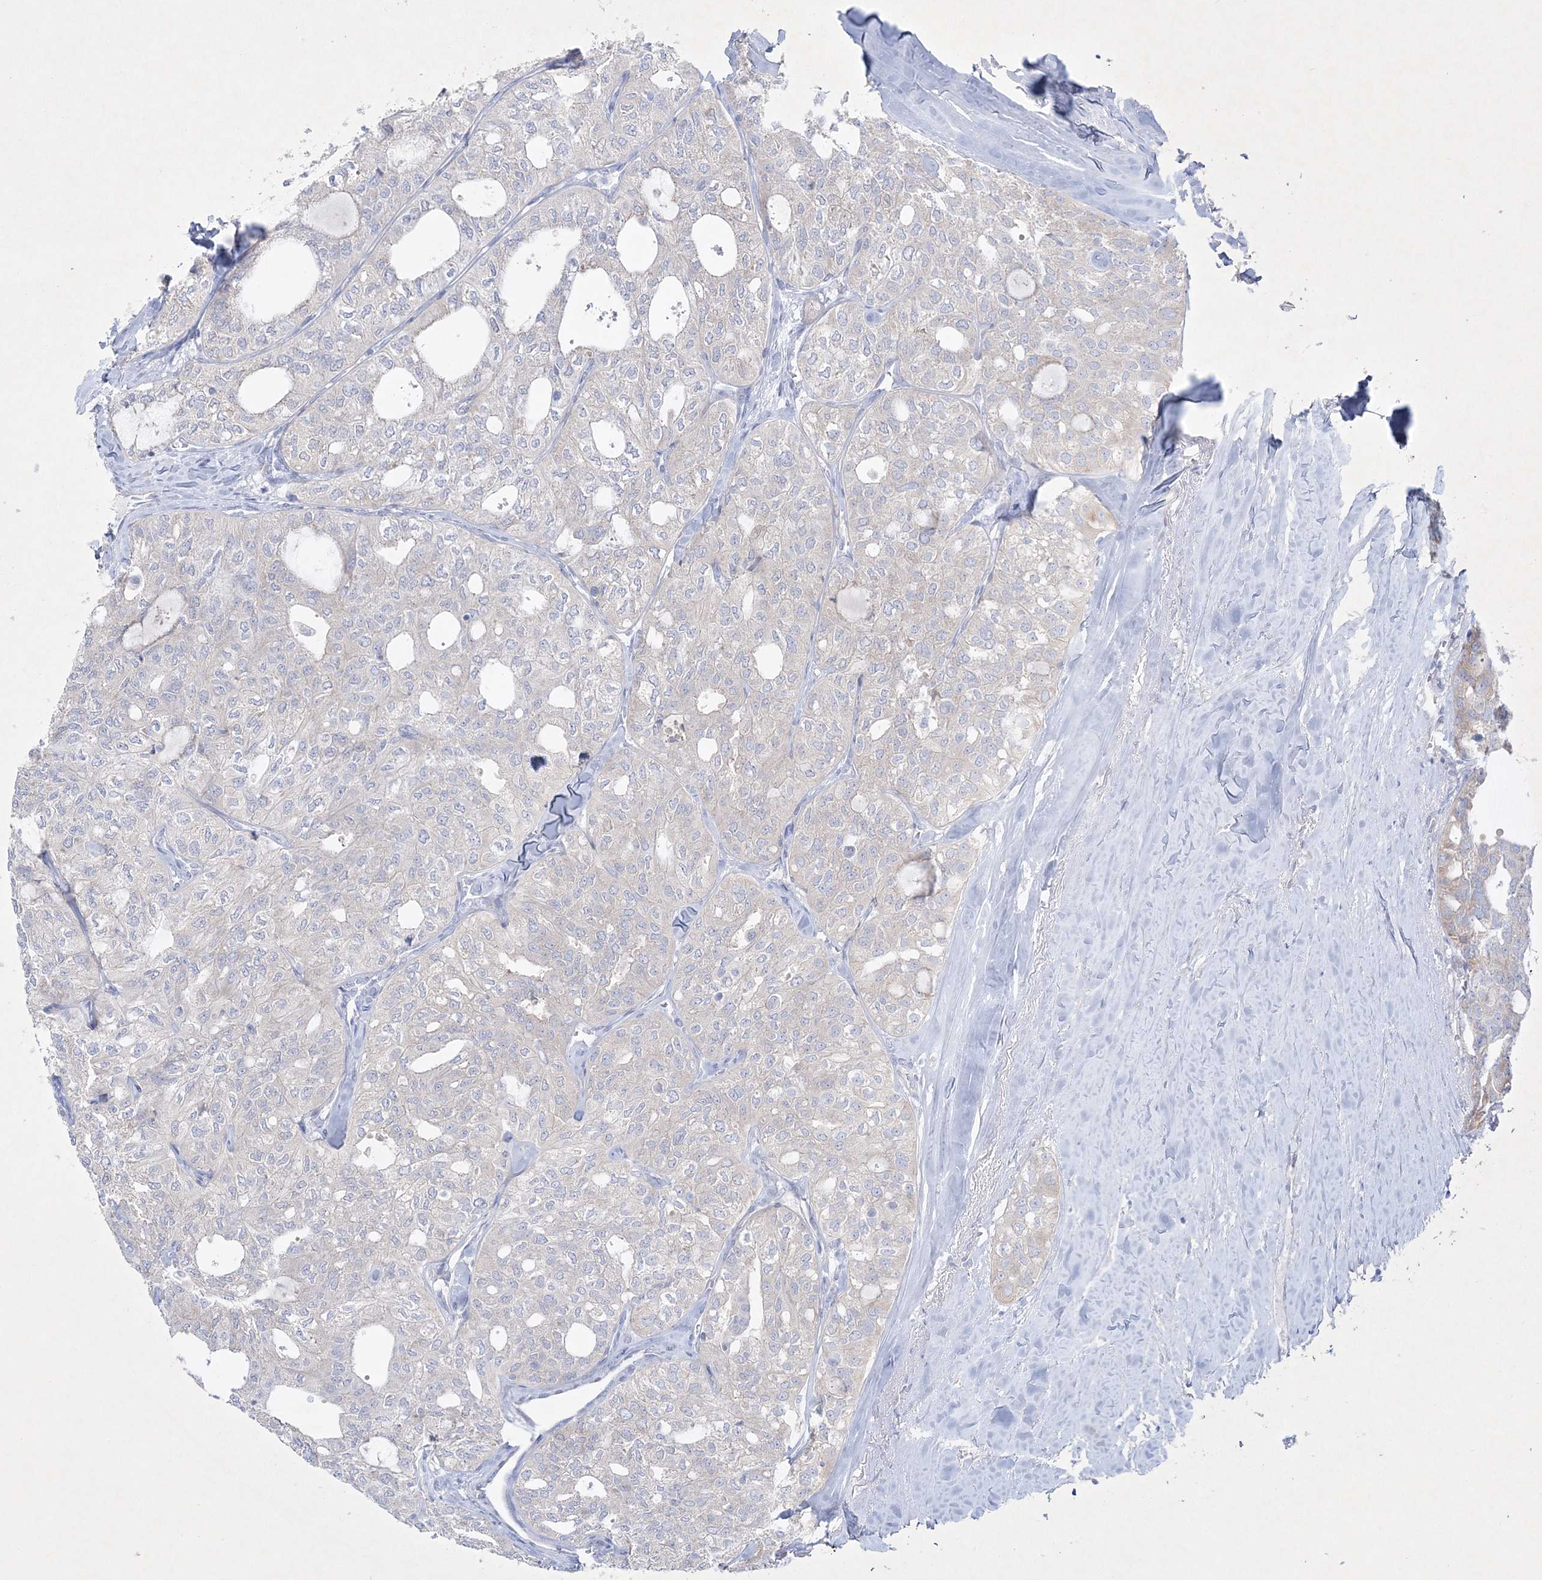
{"staining": {"intensity": "negative", "quantity": "none", "location": "none"}, "tissue": "thyroid cancer", "cell_type": "Tumor cells", "image_type": "cancer", "snomed": [{"axis": "morphology", "description": "Follicular adenoma carcinoma, NOS"}, {"axis": "topography", "description": "Thyroid gland"}], "caption": "Tumor cells are negative for brown protein staining in follicular adenoma carcinoma (thyroid).", "gene": "FARSB", "patient": {"sex": "male", "age": 75}}